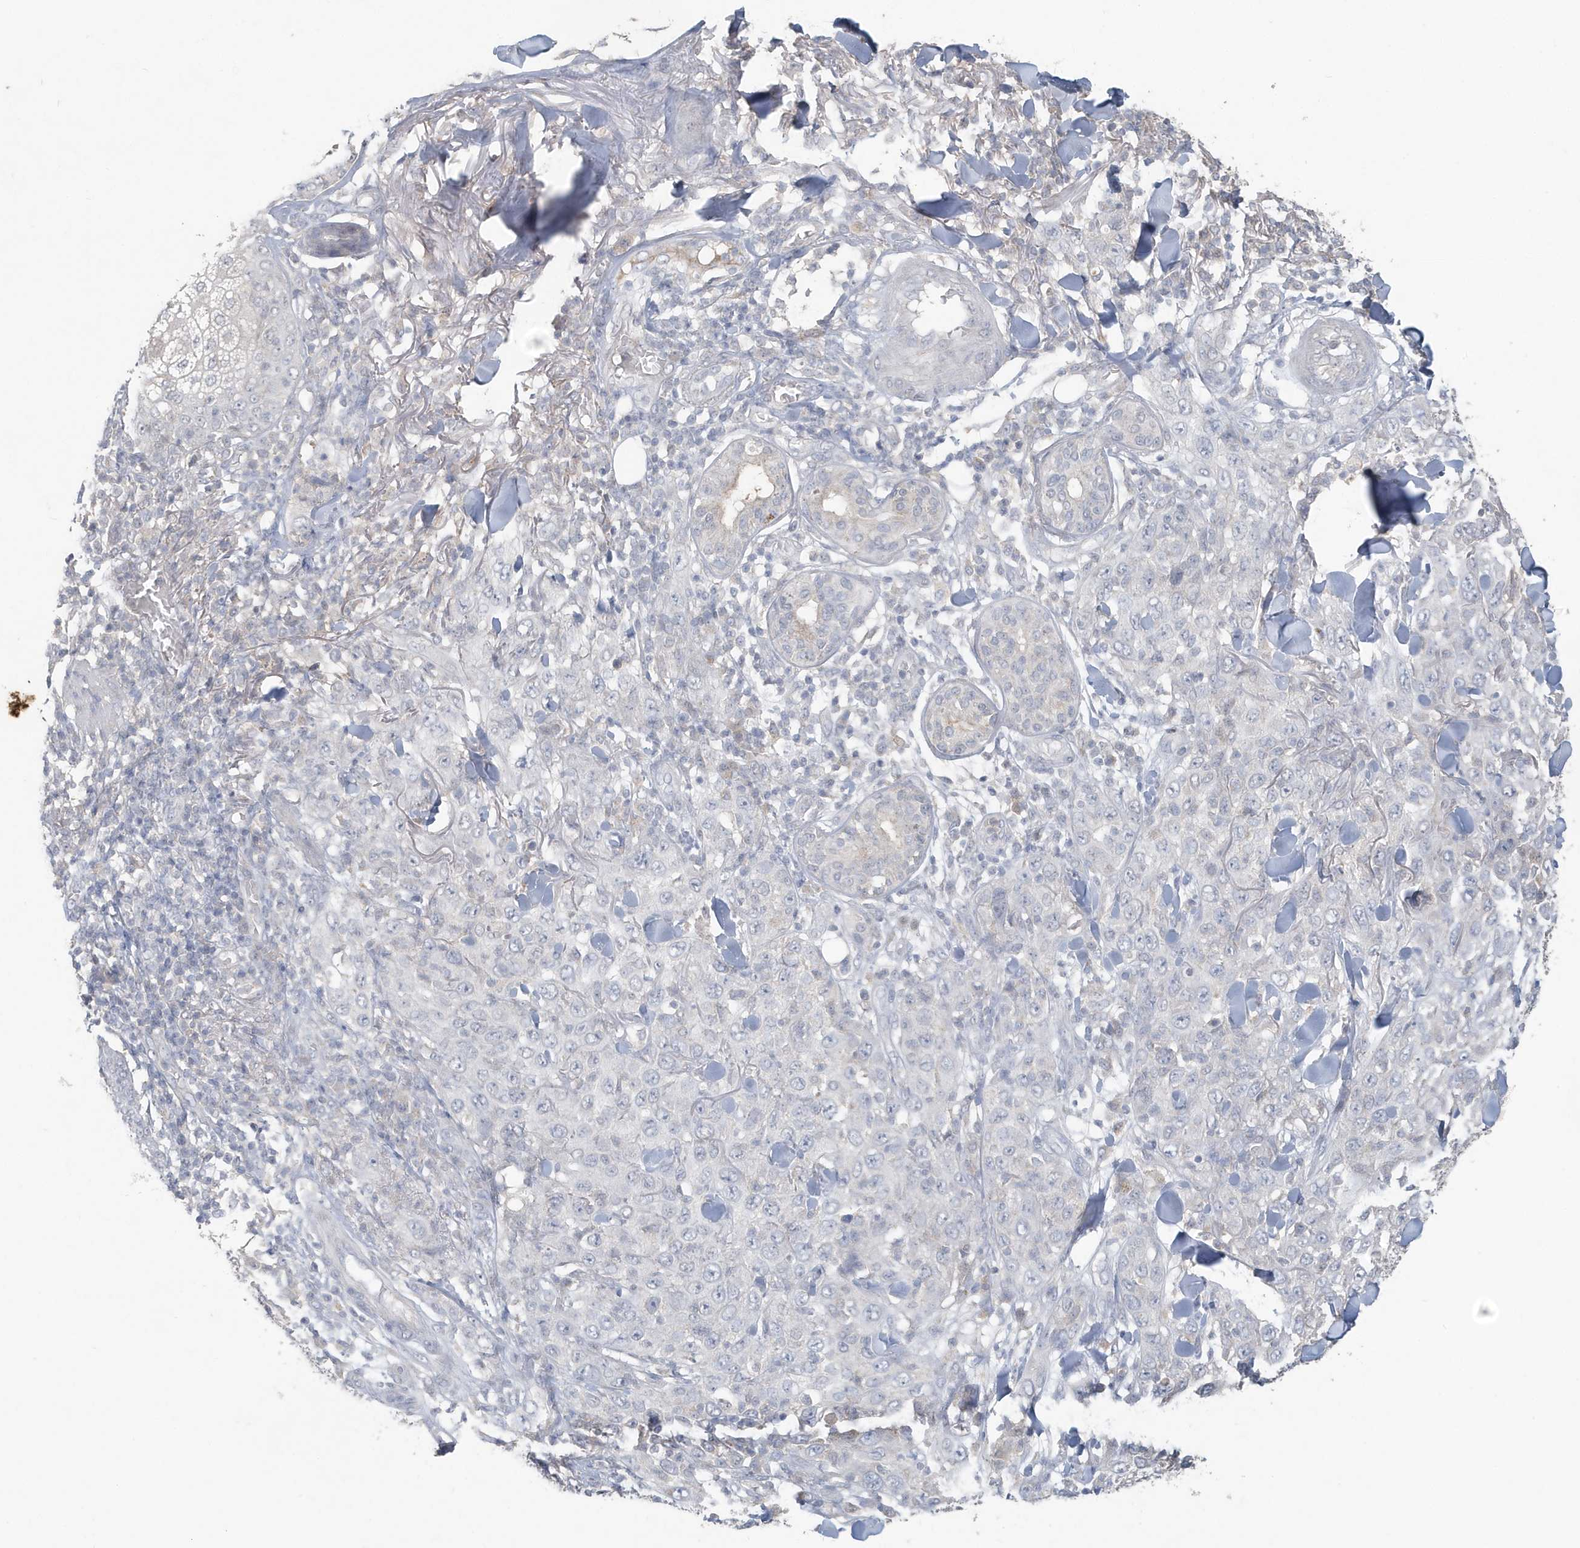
{"staining": {"intensity": "negative", "quantity": "none", "location": "none"}, "tissue": "skin cancer", "cell_type": "Tumor cells", "image_type": "cancer", "snomed": [{"axis": "morphology", "description": "Squamous cell carcinoma, NOS"}, {"axis": "topography", "description": "Skin"}], "caption": "Tumor cells show no significant expression in skin squamous cell carcinoma.", "gene": "C1RL", "patient": {"sex": "female", "age": 88}}